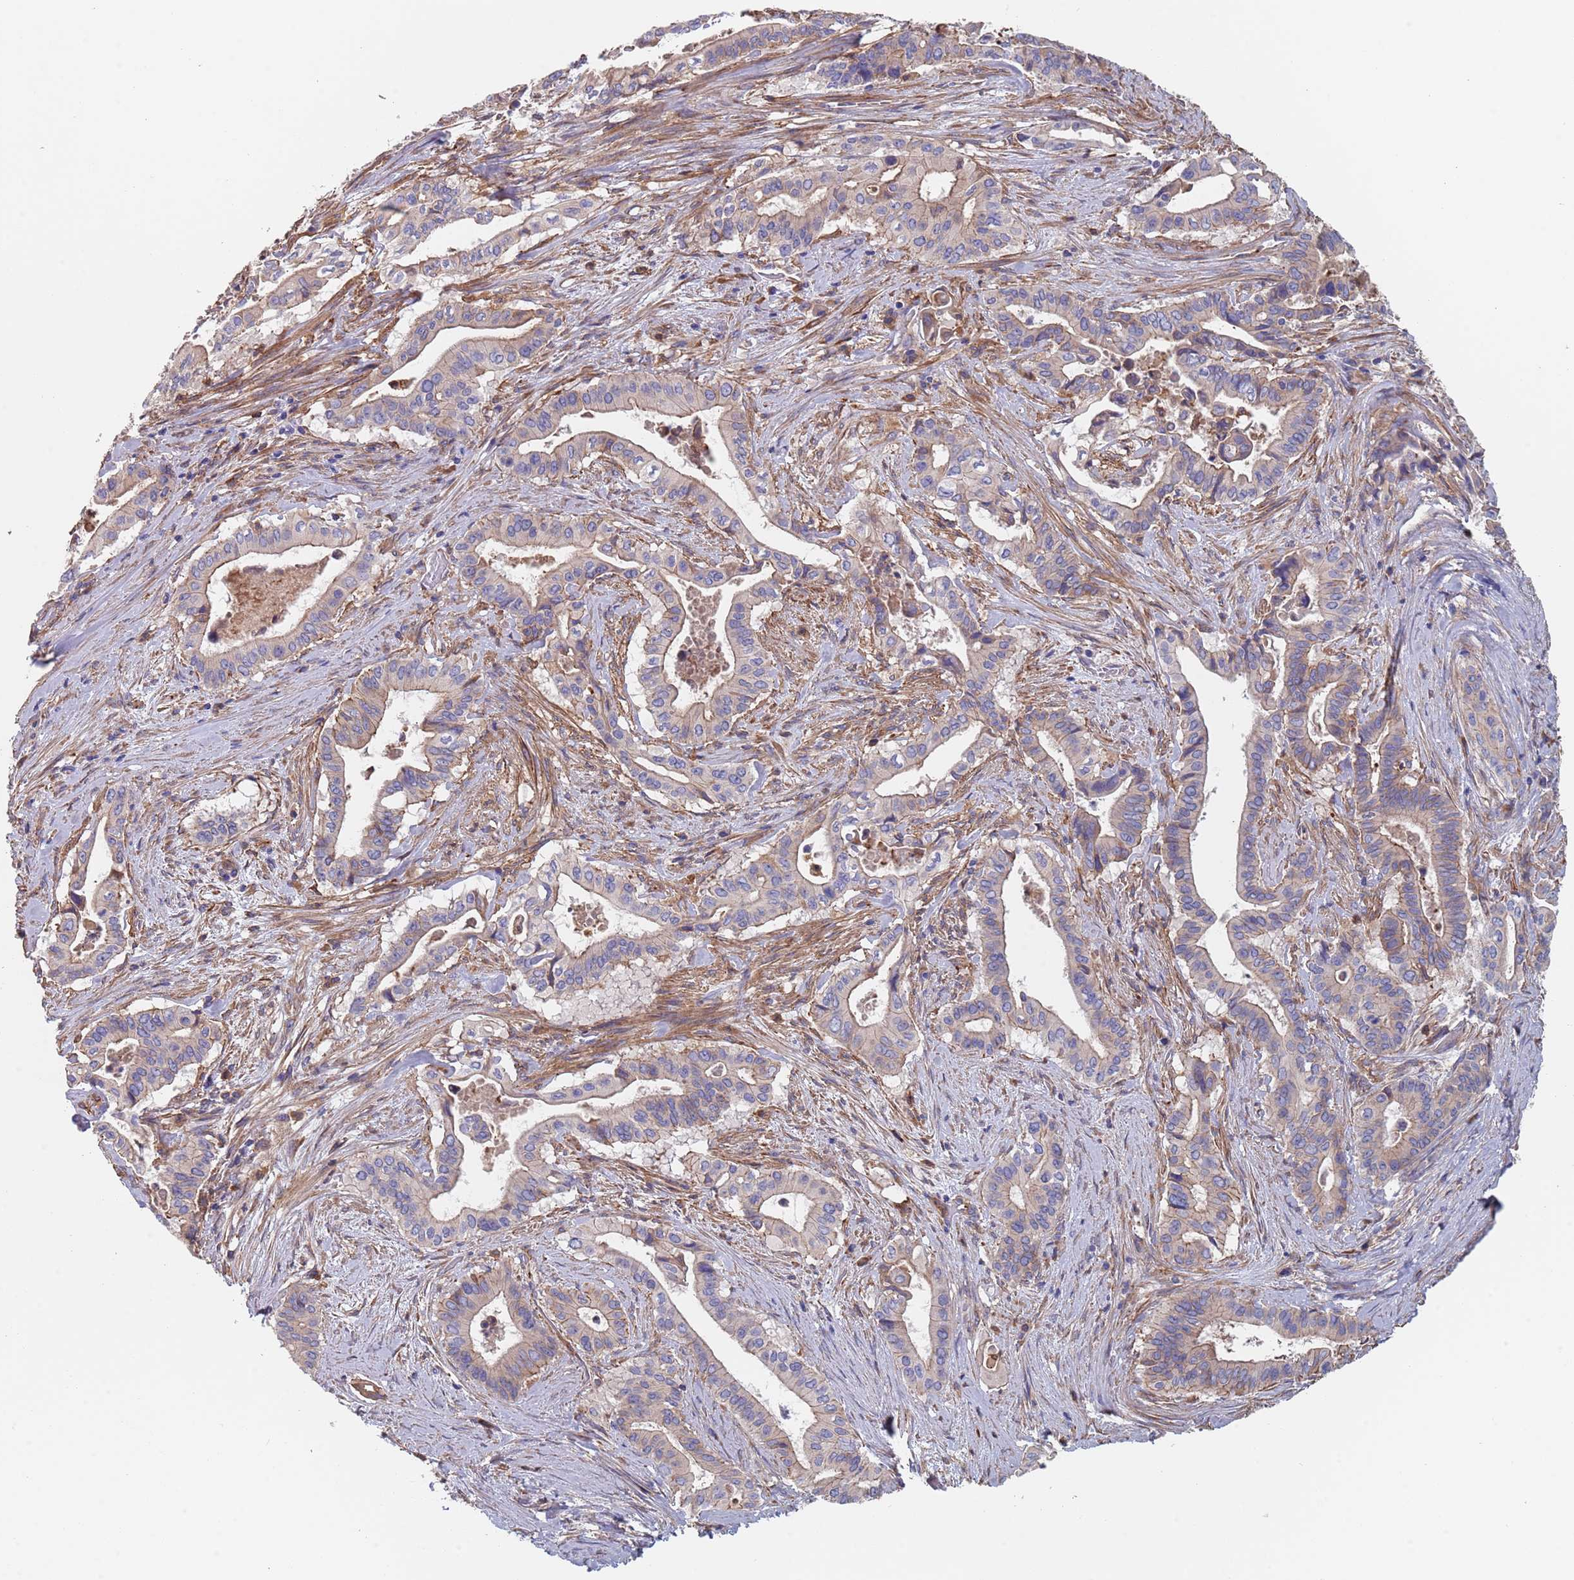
{"staining": {"intensity": "weak", "quantity": "25%-75%", "location": "cytoplasmic/membranous"}, "tissue": "pancreatic cancer", "cell_type": "Tumor cells", "image_type": "cancer", "snomed": [{"axis": "morphology", "description": "Adenocarcinoma, NOS"}, {"axis": "topography", "description": "Pancreas"}], "caption": "The histopathology image displays immunohistochemical staining of pancreatic adenocarcinoma. There is weak cytoplasmic/membranous expression is appreciated in approximately 25%-75% of tumor cells.", "gene": "DCUN1D3", "patient": {"sex": "female", "age": 77}}